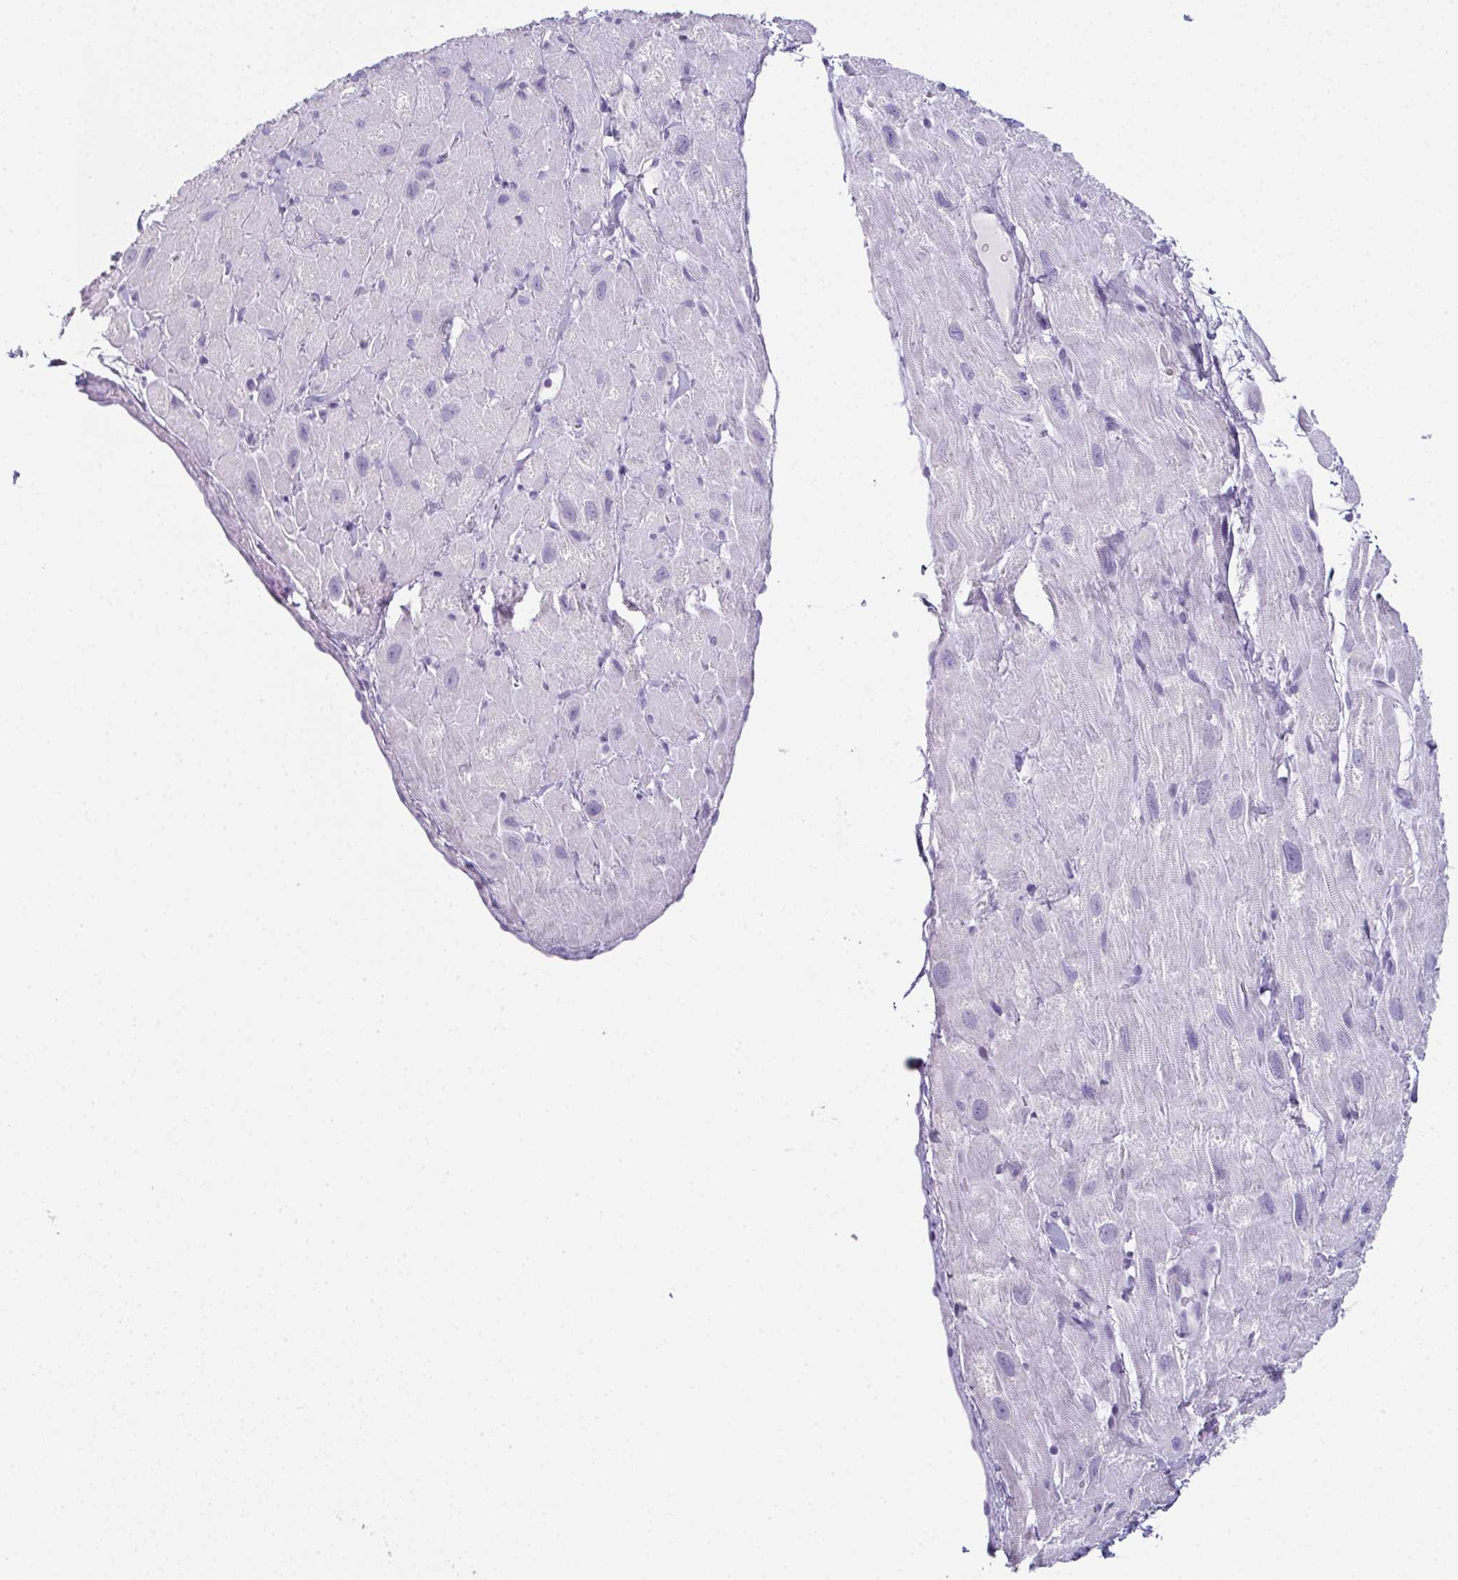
{"staining": {"intensity": "negative", "quantity": "none", "location": "none"}, "tissue": "heart muscle", "cell_type": "Cardiomyocytes", "image_type": "normal", "snomed": [{"axis": "morphology", "description": "Normal tissue, NOS"}, {"axis": "topography", "description": "Heart"}], "caption": "This is a micrograph of immunohistochemistry staining of benign heart muscle, which shows no staining in cardiomyocytes.", "gene": "ENKUR", "patient": {"sex": "female", "age": 62}}